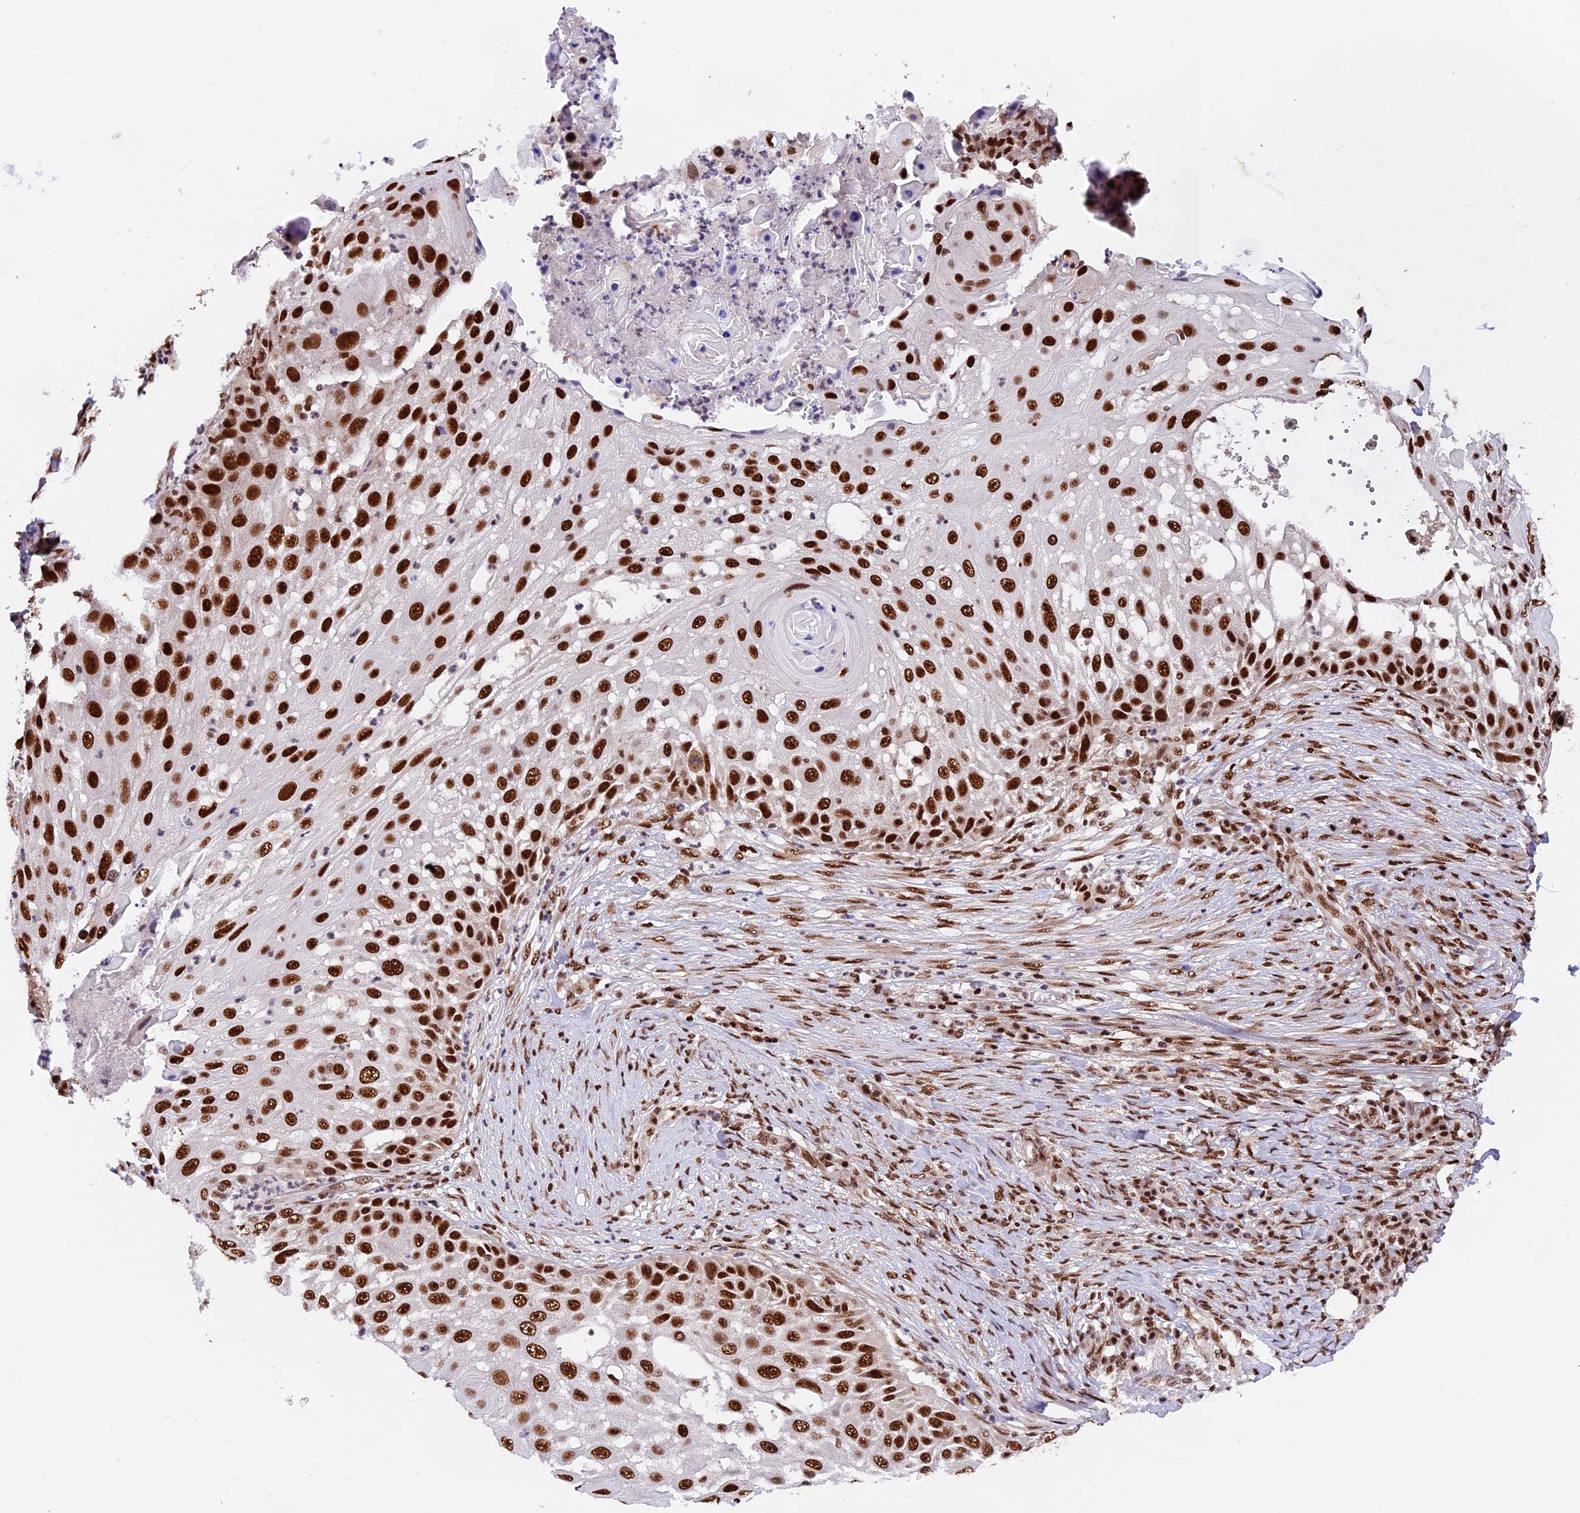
{"staining": {"intensity": "strong", "quantity": ">75%", "location": "nuclear"}, "tissue": "skin cancer", "cell_type": "Tumor cells", "image_type": "cancer", "snomed": [{"axis": "morphology", "description": "Squamous cell carcinoma, NOS"}, {"axis": "topography", "description": "Skin"}], "caption": "Immunohistochemical staining of human skin cancer (squamous cell carcinoma) exhibits high levels of strong nuclear protein expression in about >75% of tumor cells.", "gene": "RAMAC", "patient": {"sex": "female", "age": 44}}